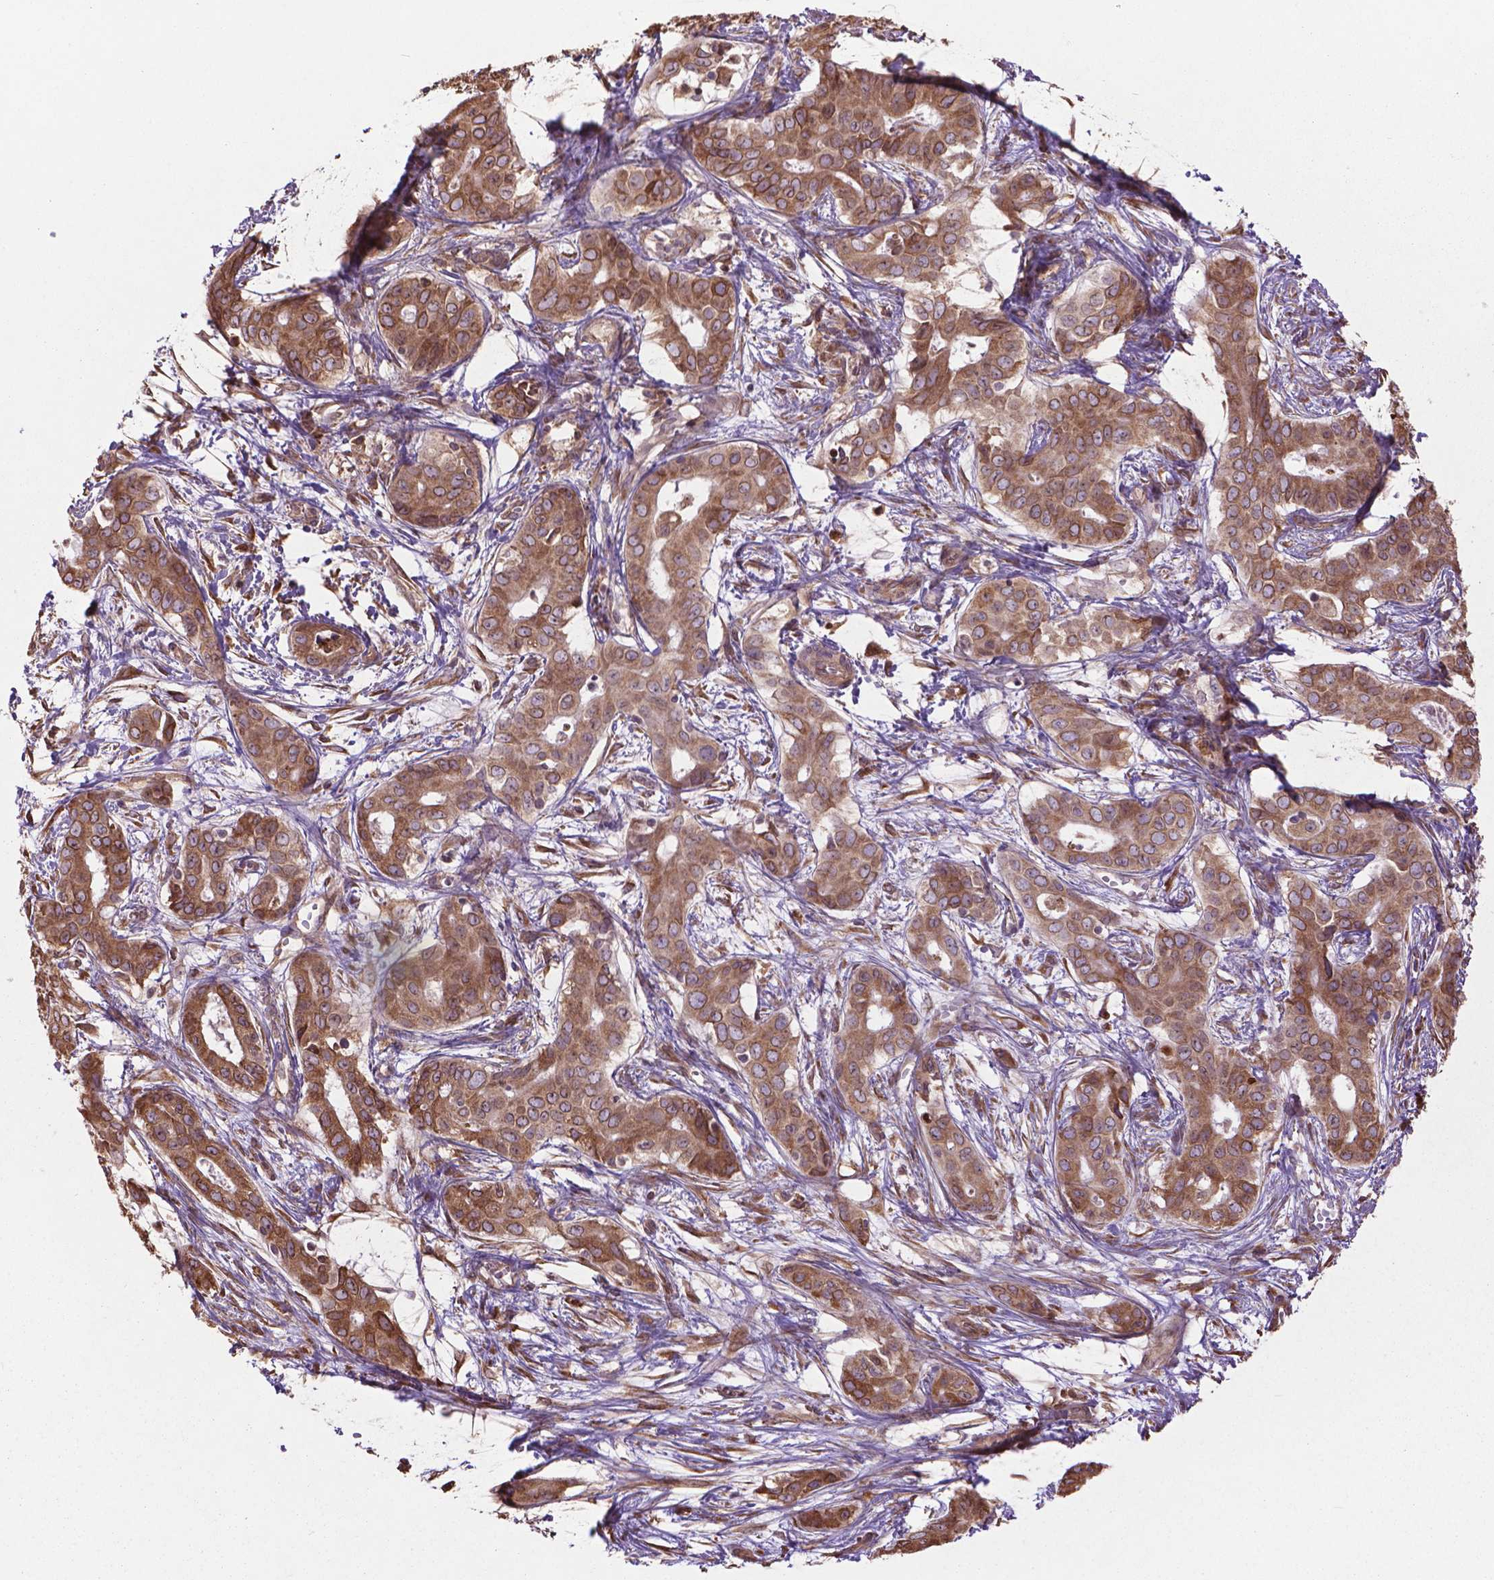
{"staining": {"intensity": "moderate", "quantity": ">75%", "location": "cytoplasmic/membranous"}, "tissue": "liver cancer", "cell_type": "Tumor cells", "image_type": "cancer", "snomed": [{"axis": "morphology", "description": "Cholangiocarcinoma"}, {"axis": "topography", "description": "Liver"}], "caption": "This micrograph demonstrates cholangiocarcinoma (liver) stained with immunohistochemistry (IHC) to label a protein in brown. The cytoplasmic/membranous of tumor cells show moderate positivity for the protein. Nuclei are counter-stained blue.", "gene": "GAS1", "patient": {"sex": "female", "age": 65}}